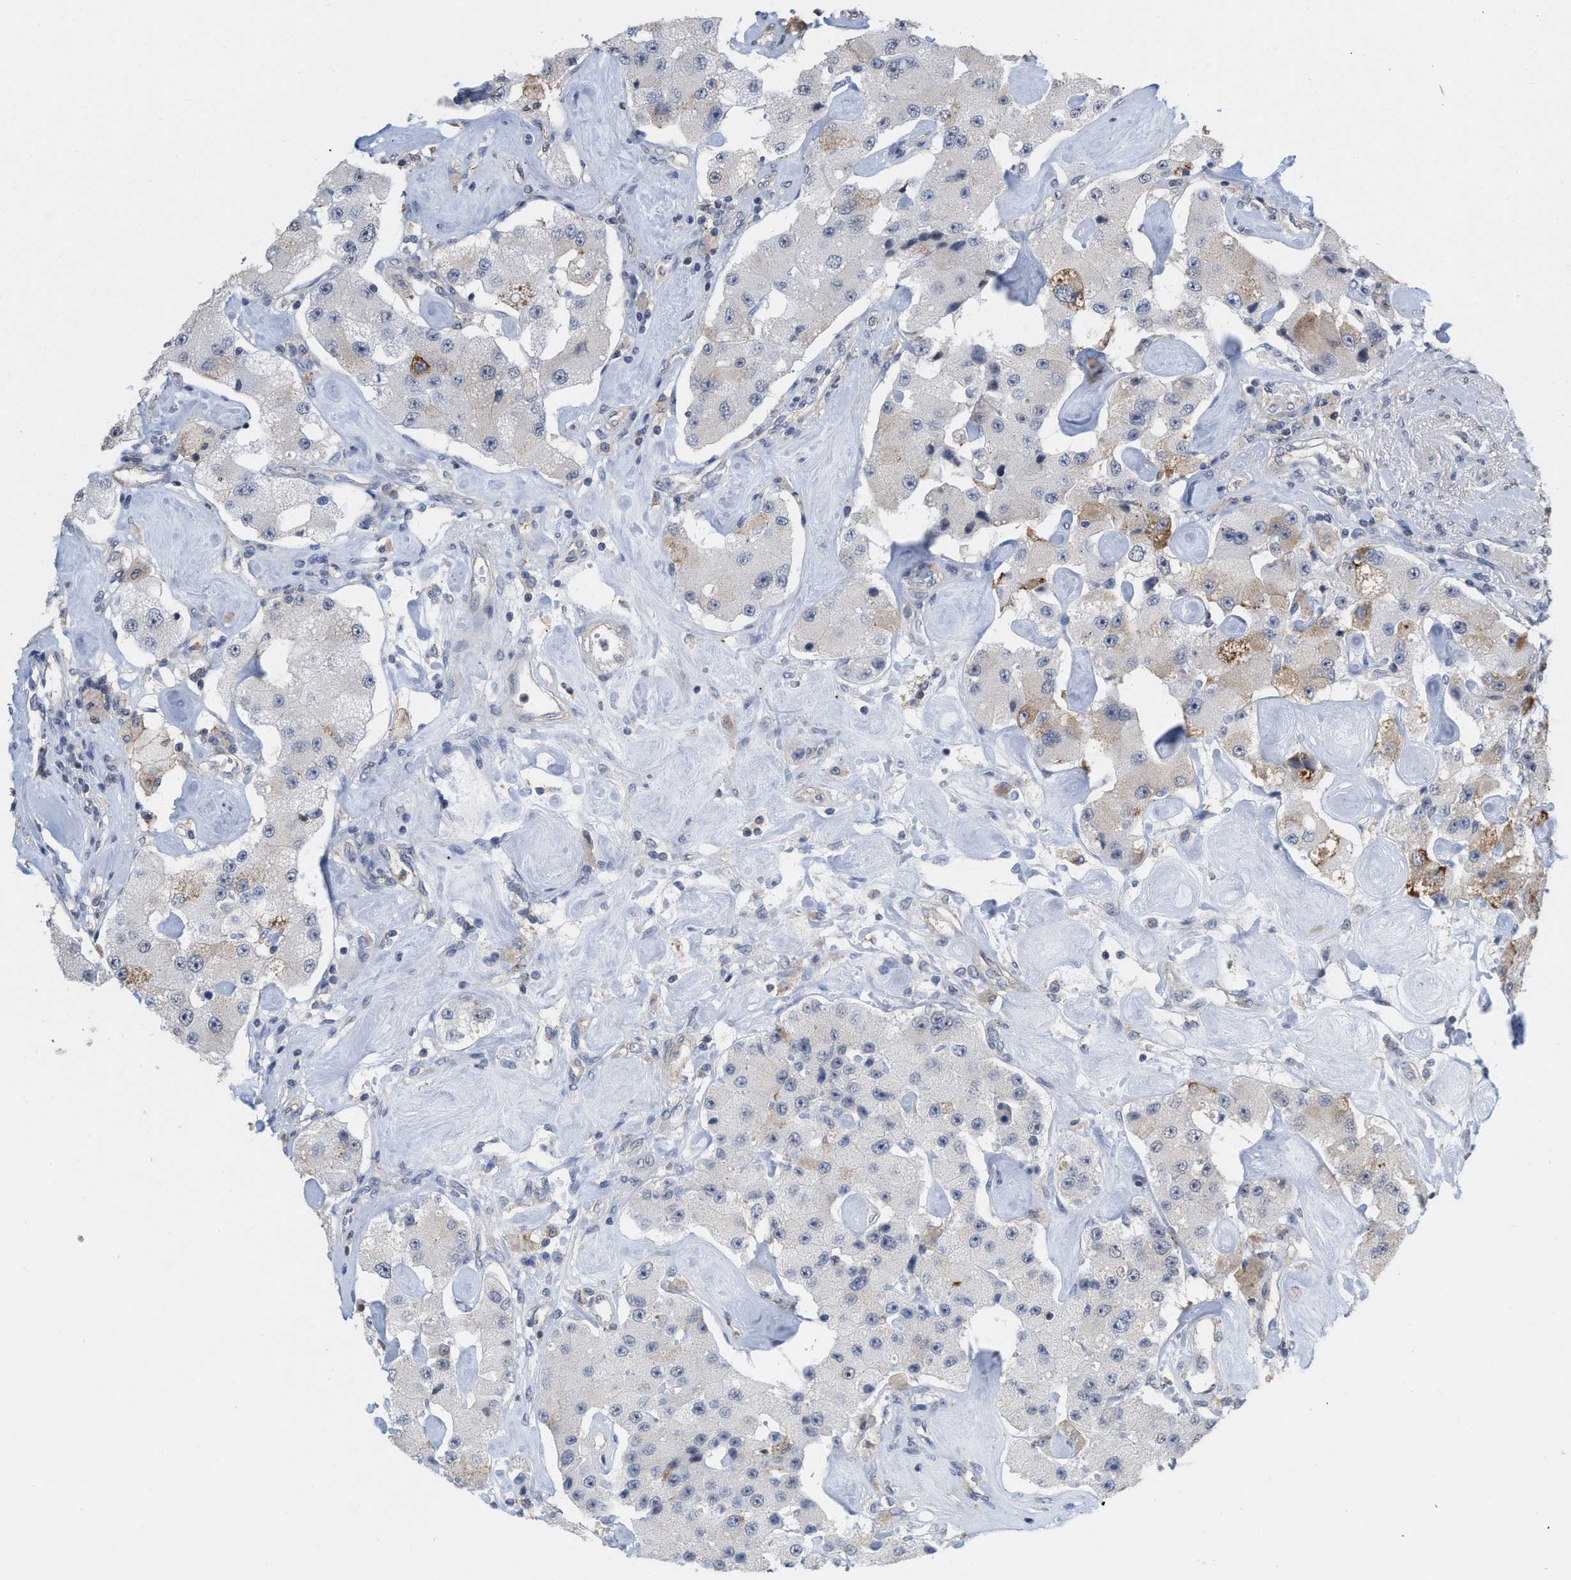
{"staining": {"intensity": "weak", "quantity": "<25%", "location": "cytoplasmic/membranous"}, "tissue": "carcinoid", "cell_type": "Tumor cells", "image_type": "cancer", "snomed": [{"axis": "morphology", "description": "Carcinoid, malignant, NOS"}, {"axis": "topography", "description": "Pancreas"}], "caption": "IHC of carcinoid shows no staining in tumor cells.", "gene": "BAIAP2L1", "patient": {"sex": "male", "age": 41}}